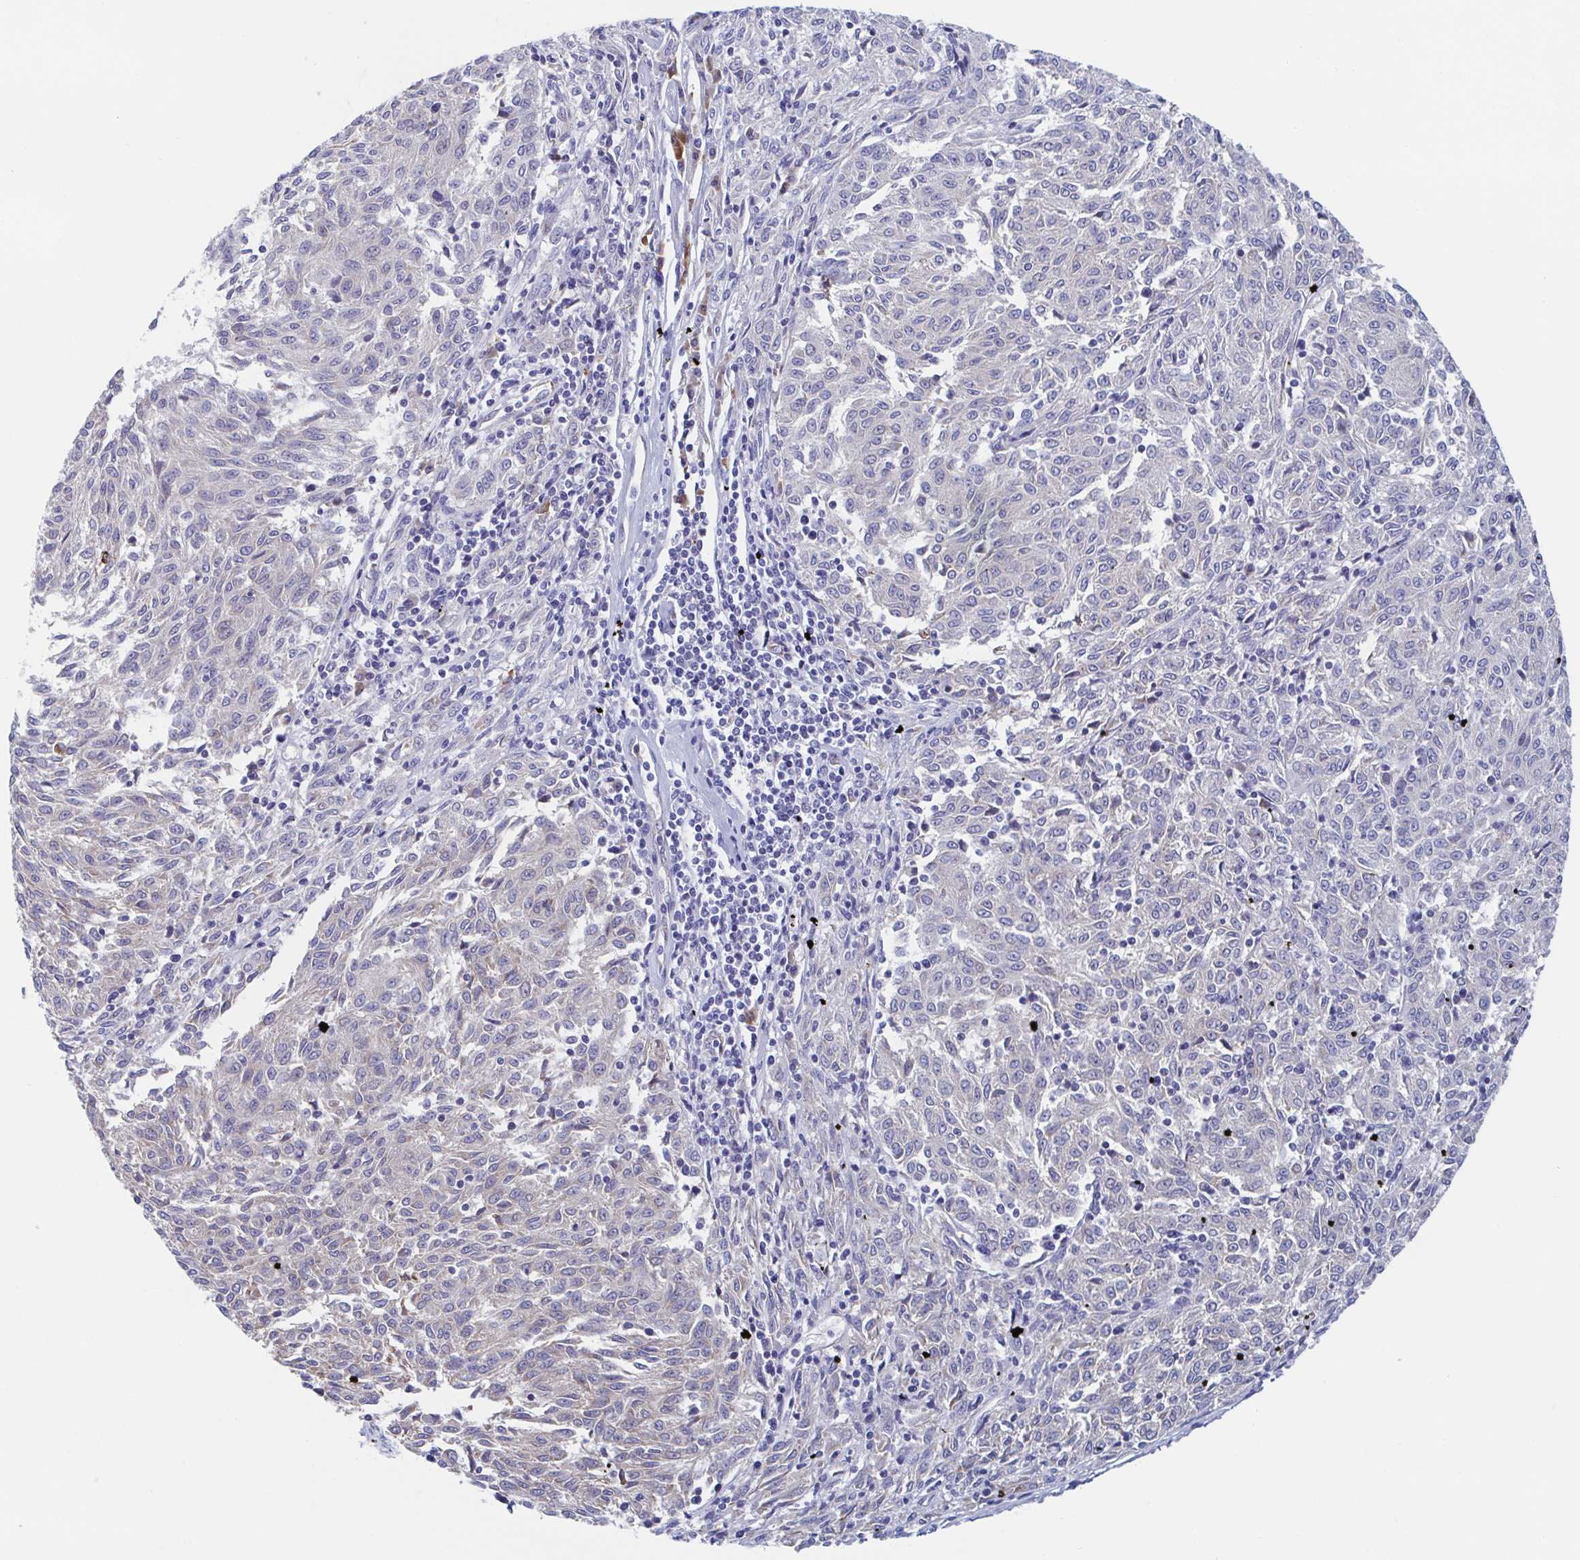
{"staining": {"intensity": "negative", "quantity": "none", "location": "none"}, "tissue": "melanoma", "cell_type": "Tumor cells", "image_type": "cancer", "snomed": [{"axis": "morphology", "description": "Malignant melanoma, NOS"}, {"axis": "topography", "description": "Skin"}], "caption": "A micrograph of human malignant melanoma is negative for staining in tumor cells. The staining is performed using DAB brown chromogen with nuclei counter-stained in using hematoxylin.", "gene": "KLC3", "patient": {"sex": "female", "age": 72}}